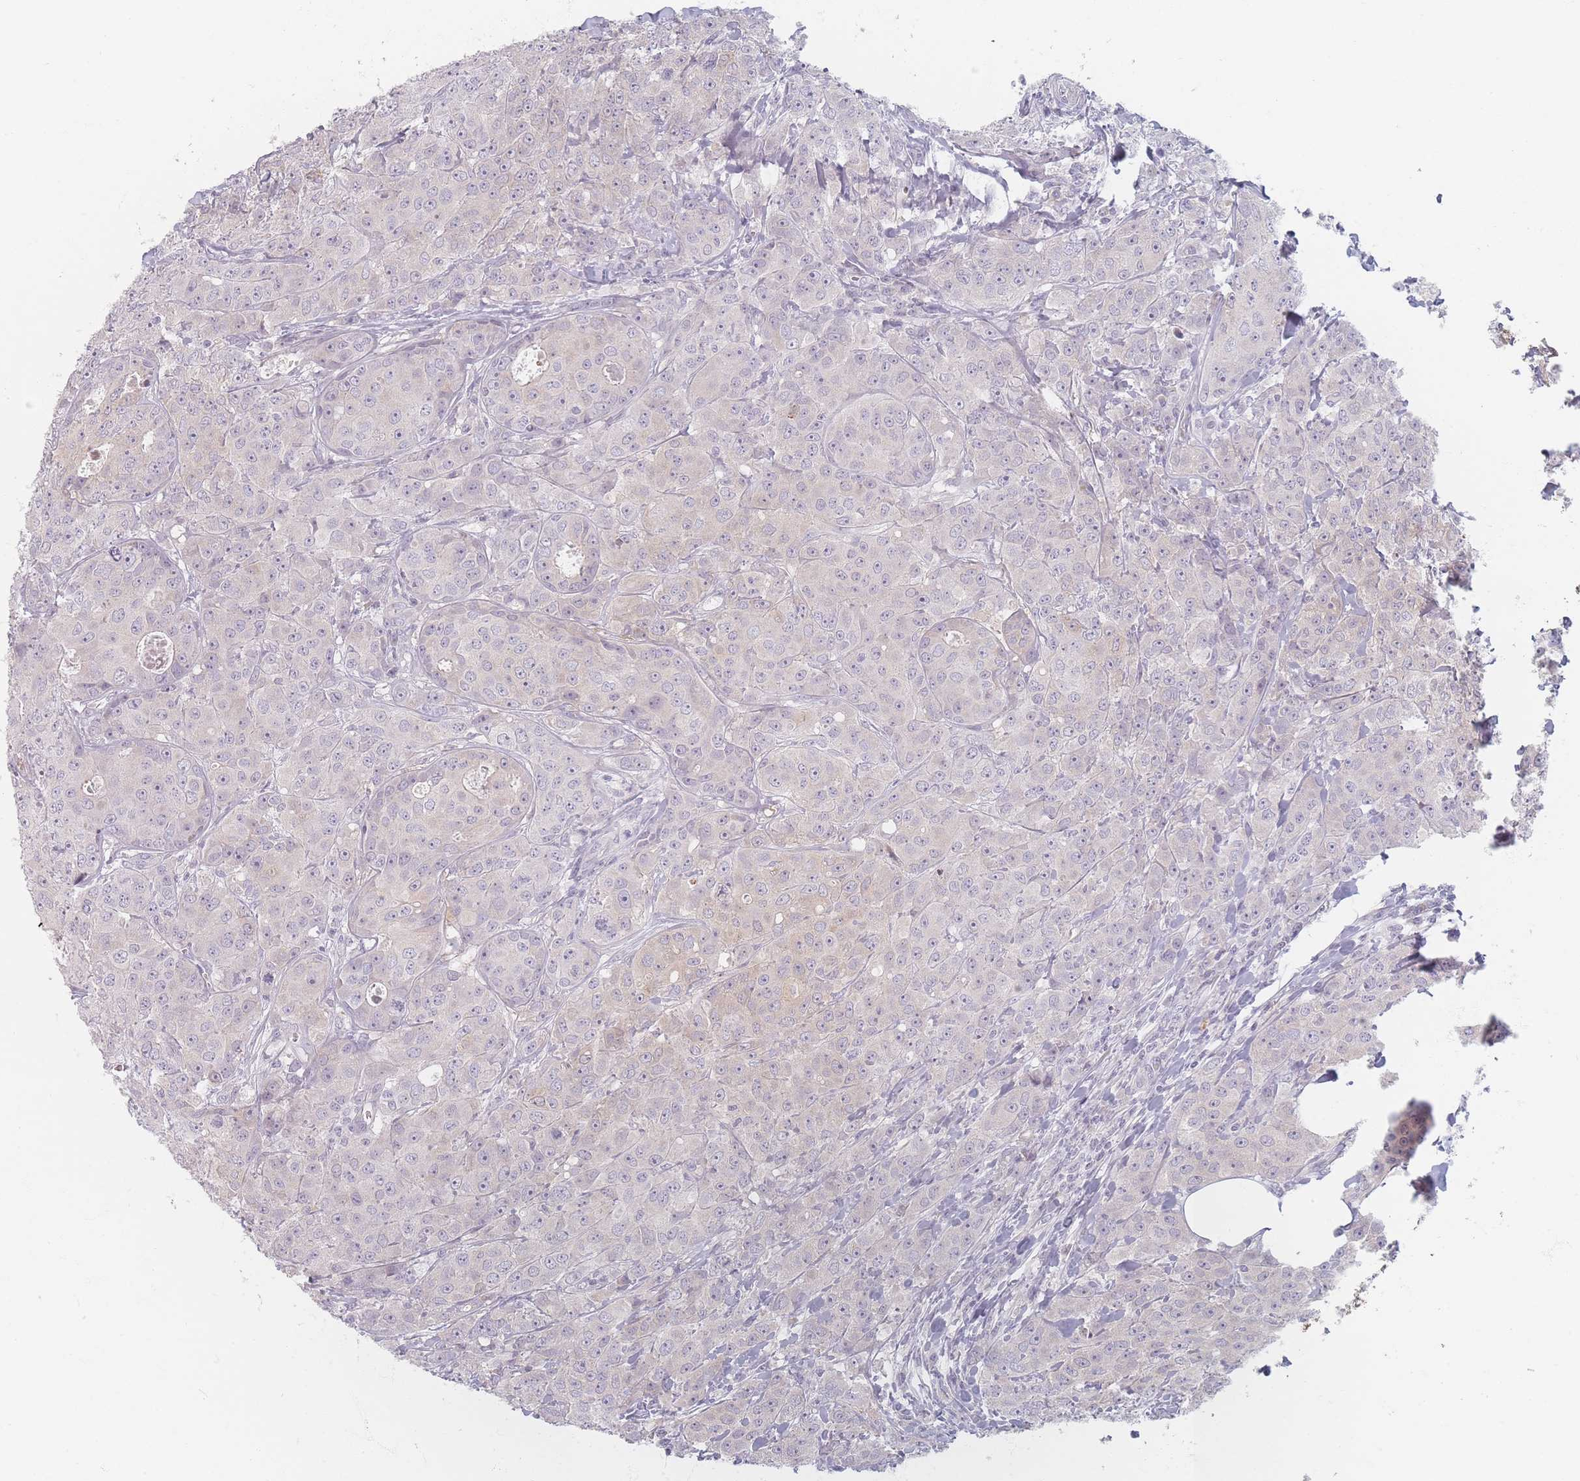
{"staining": {"intensity": "weak", "quantity": "<25%", "location": "cytoplasmic/membranous"}, "tissue": "breast cancer", "cell_type": "Tumor cells", "image_type": "cancer", "snomed": [{"axis": "morphology", "description": "Duct carcinoma"}, {"axis": "topography", "description": "Breast"}], "caption": "This histopathology image is of intraductal carcinoma (breast) stained with IHC to label a protein in brown with the nuclei are counter-stained blue. There is no expression in tumor cells. (DAB IHC with hematoxylin counter stain).", "gene": "TMOD1", "patient": {"sex": "female", "age": 43}}